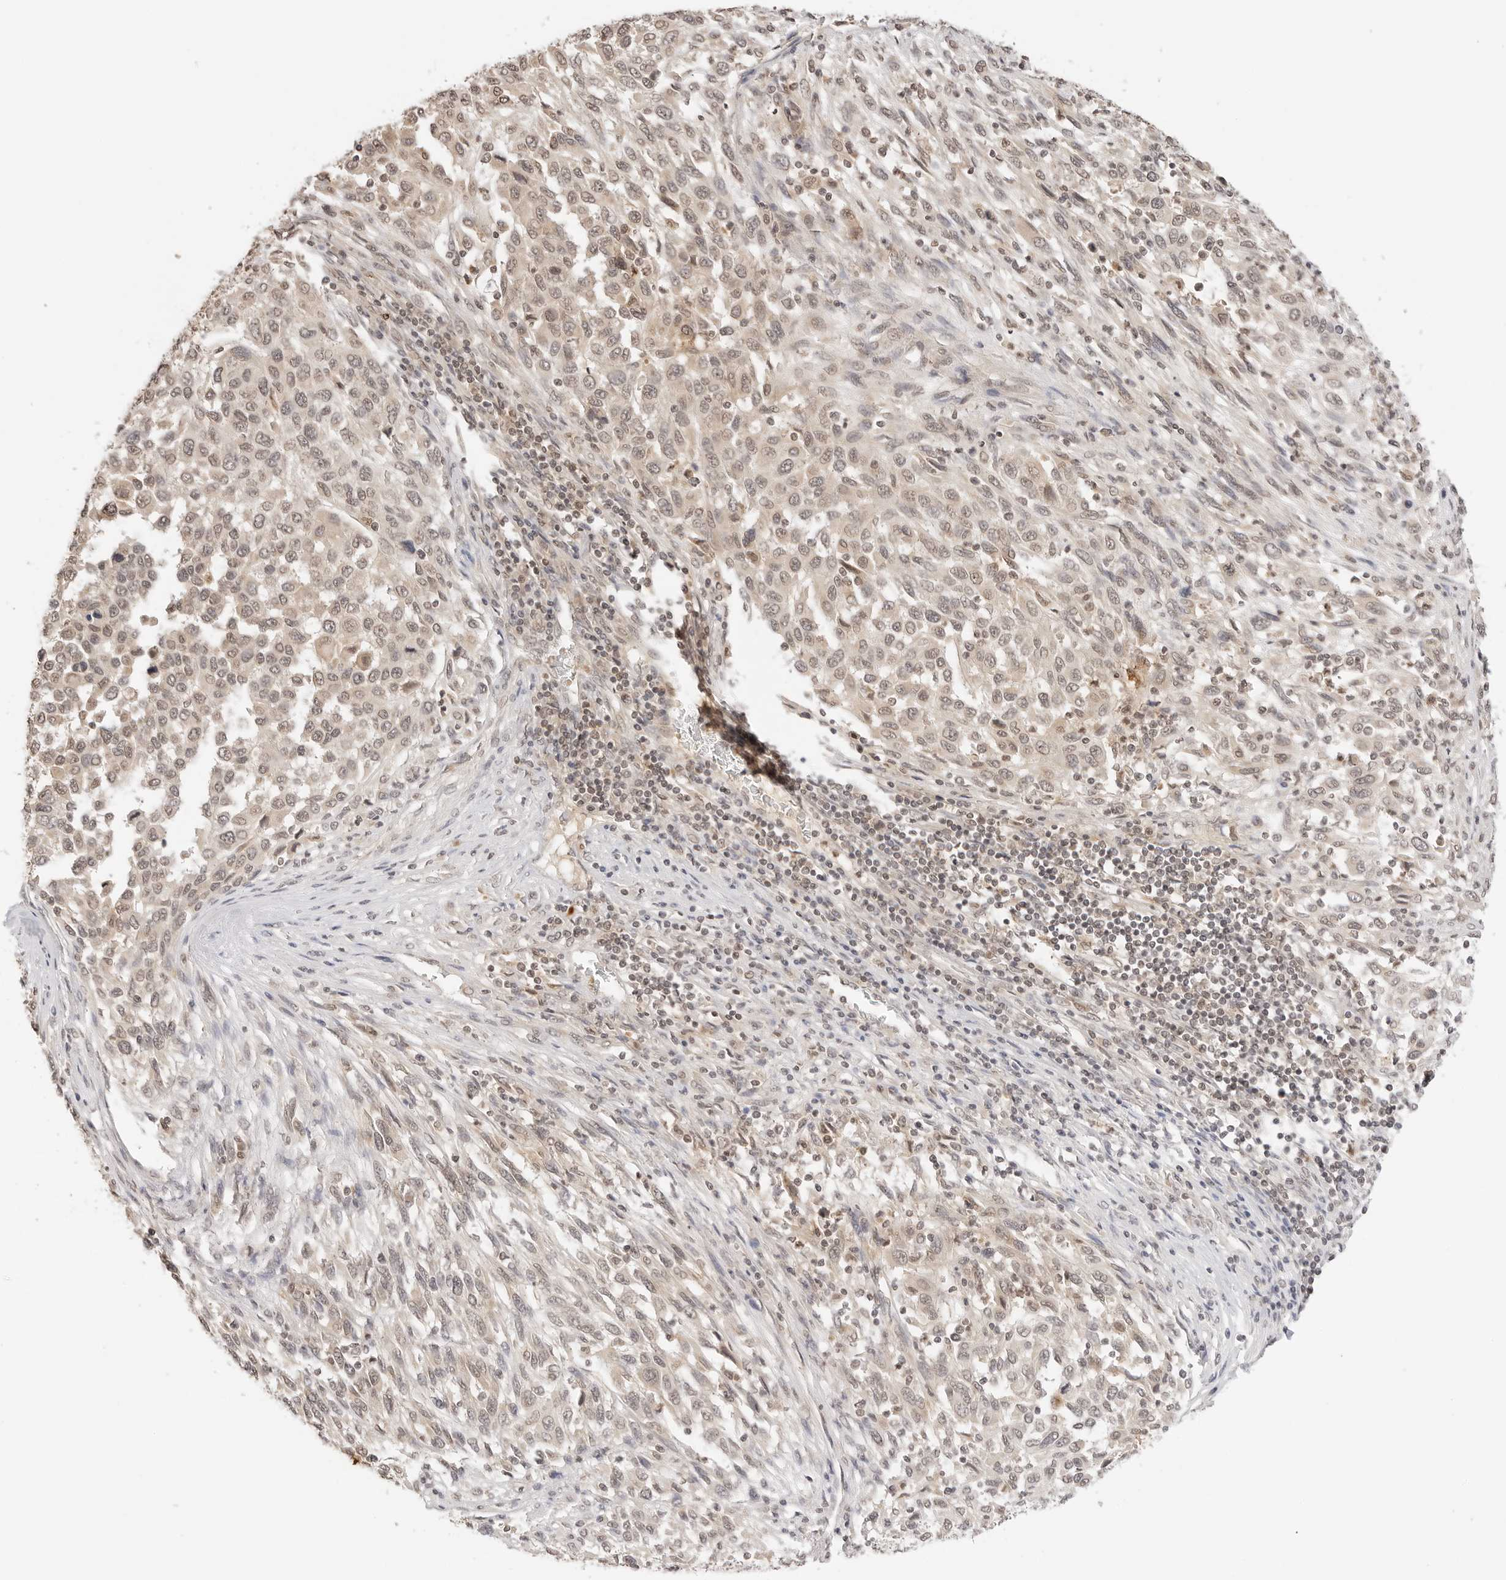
{"staining": {"intensity": "weak", "quantity": ">75%", "location": "nuclear"}, "tissue": "melanoma", "cell_type": "Tumor cells", "image_type": "cancer", "snomed": [{"axis": "morphology", "description": "Malignant melanoma, Metastatic site"}, {"axis": "topography", "description": "Lymph node"}], "caption": "This image displays immunohistochemistry staining of malignant melanoma (metastatic site), with low weak nuclear staining in approximately >75% of tumor cells.", "gene": "GPR34", "patient": {"sex": "male", "age": 61}}